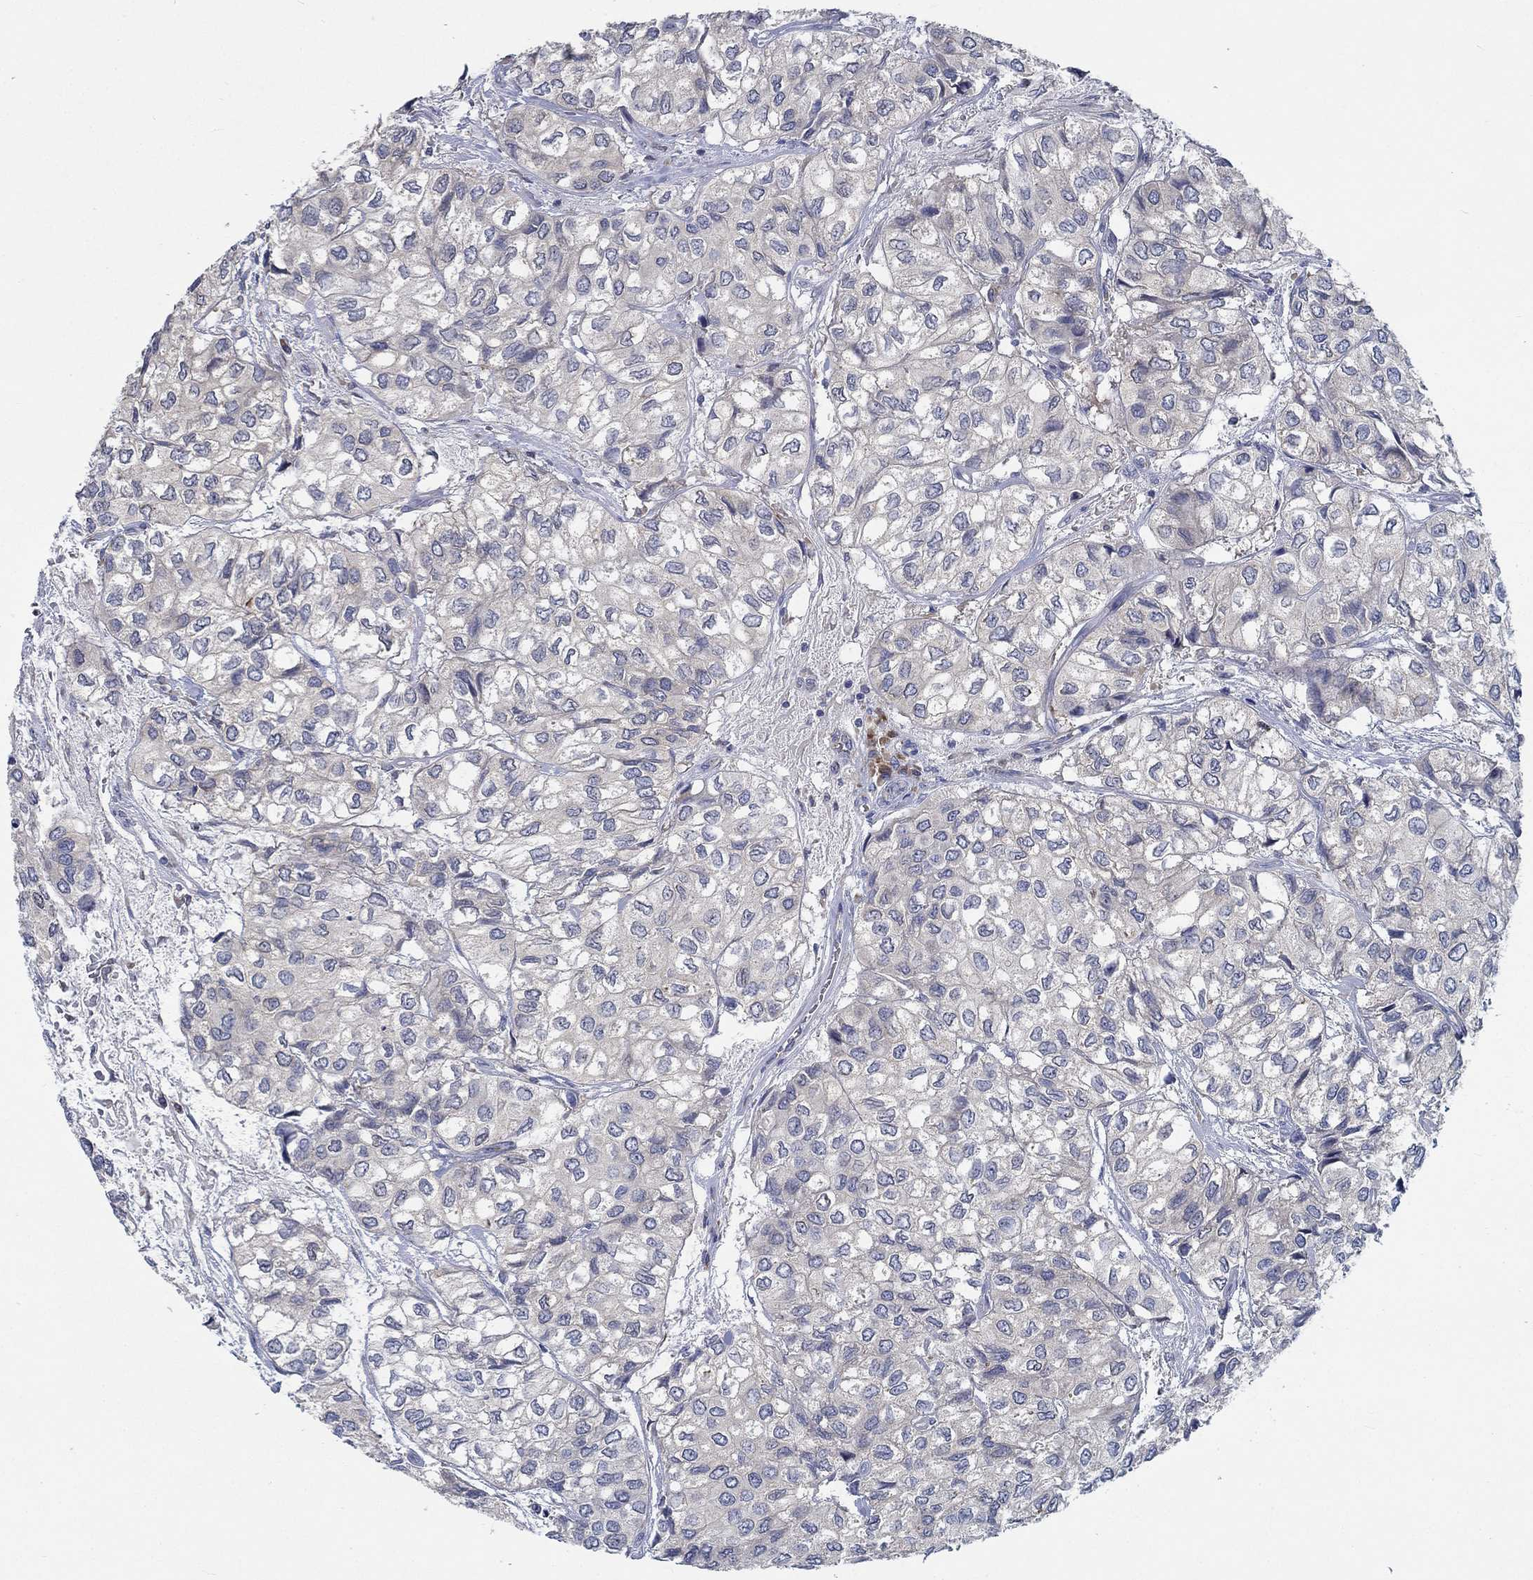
{"staining": {"intensity": "negative", "quantity": "none", "location": "none"}, "tissue": "urothelial cancer", "cell_type": "Tumor cells", "image_type": "cancer", "snomed": [{"axis": "morphology", "description": "Urothelial carcinoma, High grade"}, {"axis": "topography", "description": "Urinary bladder"}], "caption": "An image of human urothelial cancer is negative for staining in tumor cells. The staining was performed using DAB (3,3'-diaminobenzidine) to visualize the protein expression in brown, while the nuclei were stained in blue with hematoxylin (Magnification: 20x).", "gene": "MMP24", "patient": {"sex": "male", "age": 73}}